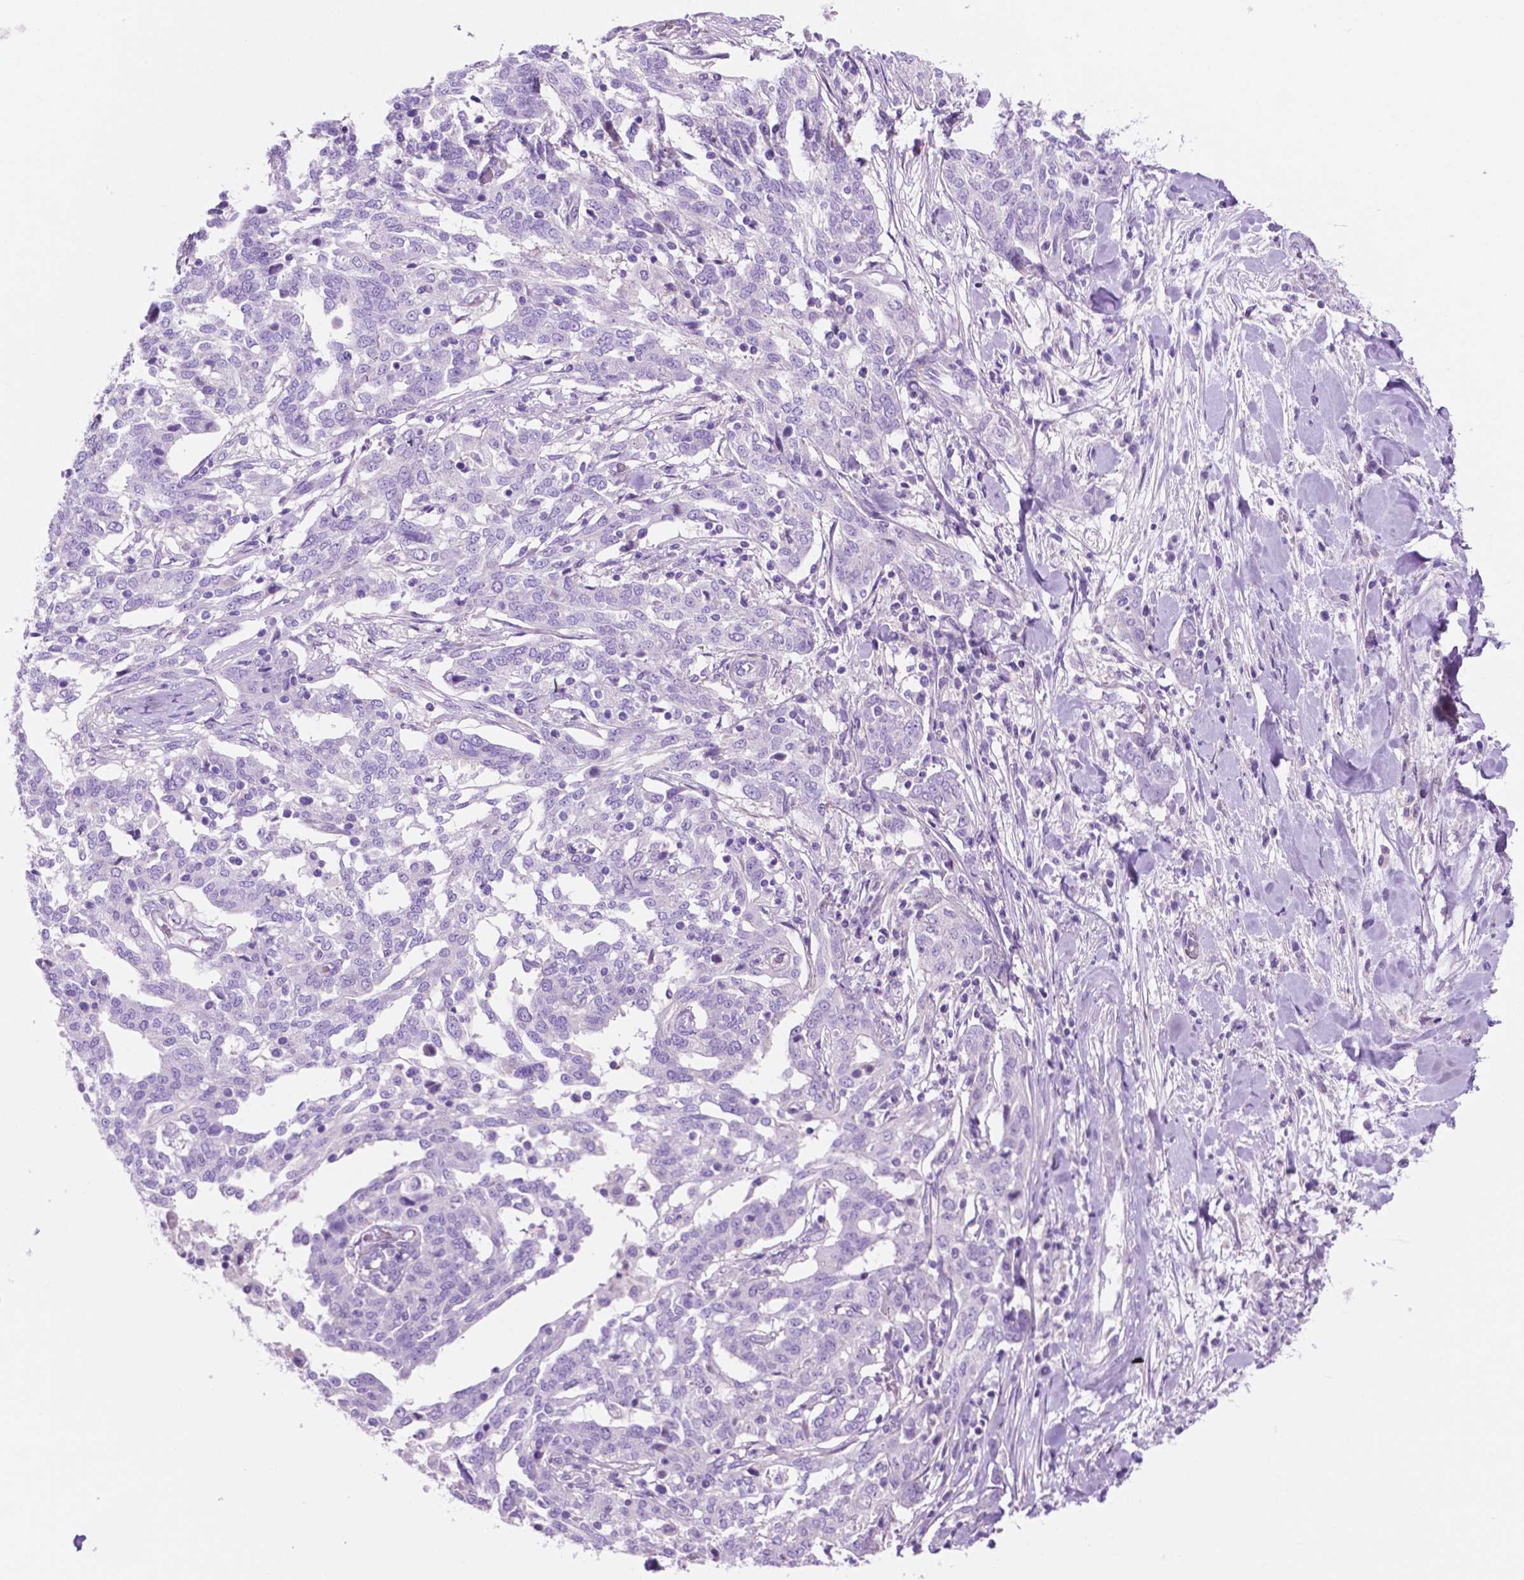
{"staining": {"intensity": "negative", "quantity": "none", "location": "none"}, "tissue": "ovarian cancer", "cell_type": "Tumor cells", "image_type": "cancer", "snomed": [{"axis": "morphology", "description": "Cystadenocarcinoma, serous, NOS"}, {"axis": "topography", "description": "Ovary"}], "caption": "Immunohistochemical staining of human serous cystadenocarcinoma (ovarian) shows no significant staining in tumor cells. (DAB (3,3'-diaminobenzidine) immunohistochemistry (IHC) visualized using brightfield microscopy, high magnification).", "gene": "IGFN1", "patient": {"sex": "female", "age": 67}}